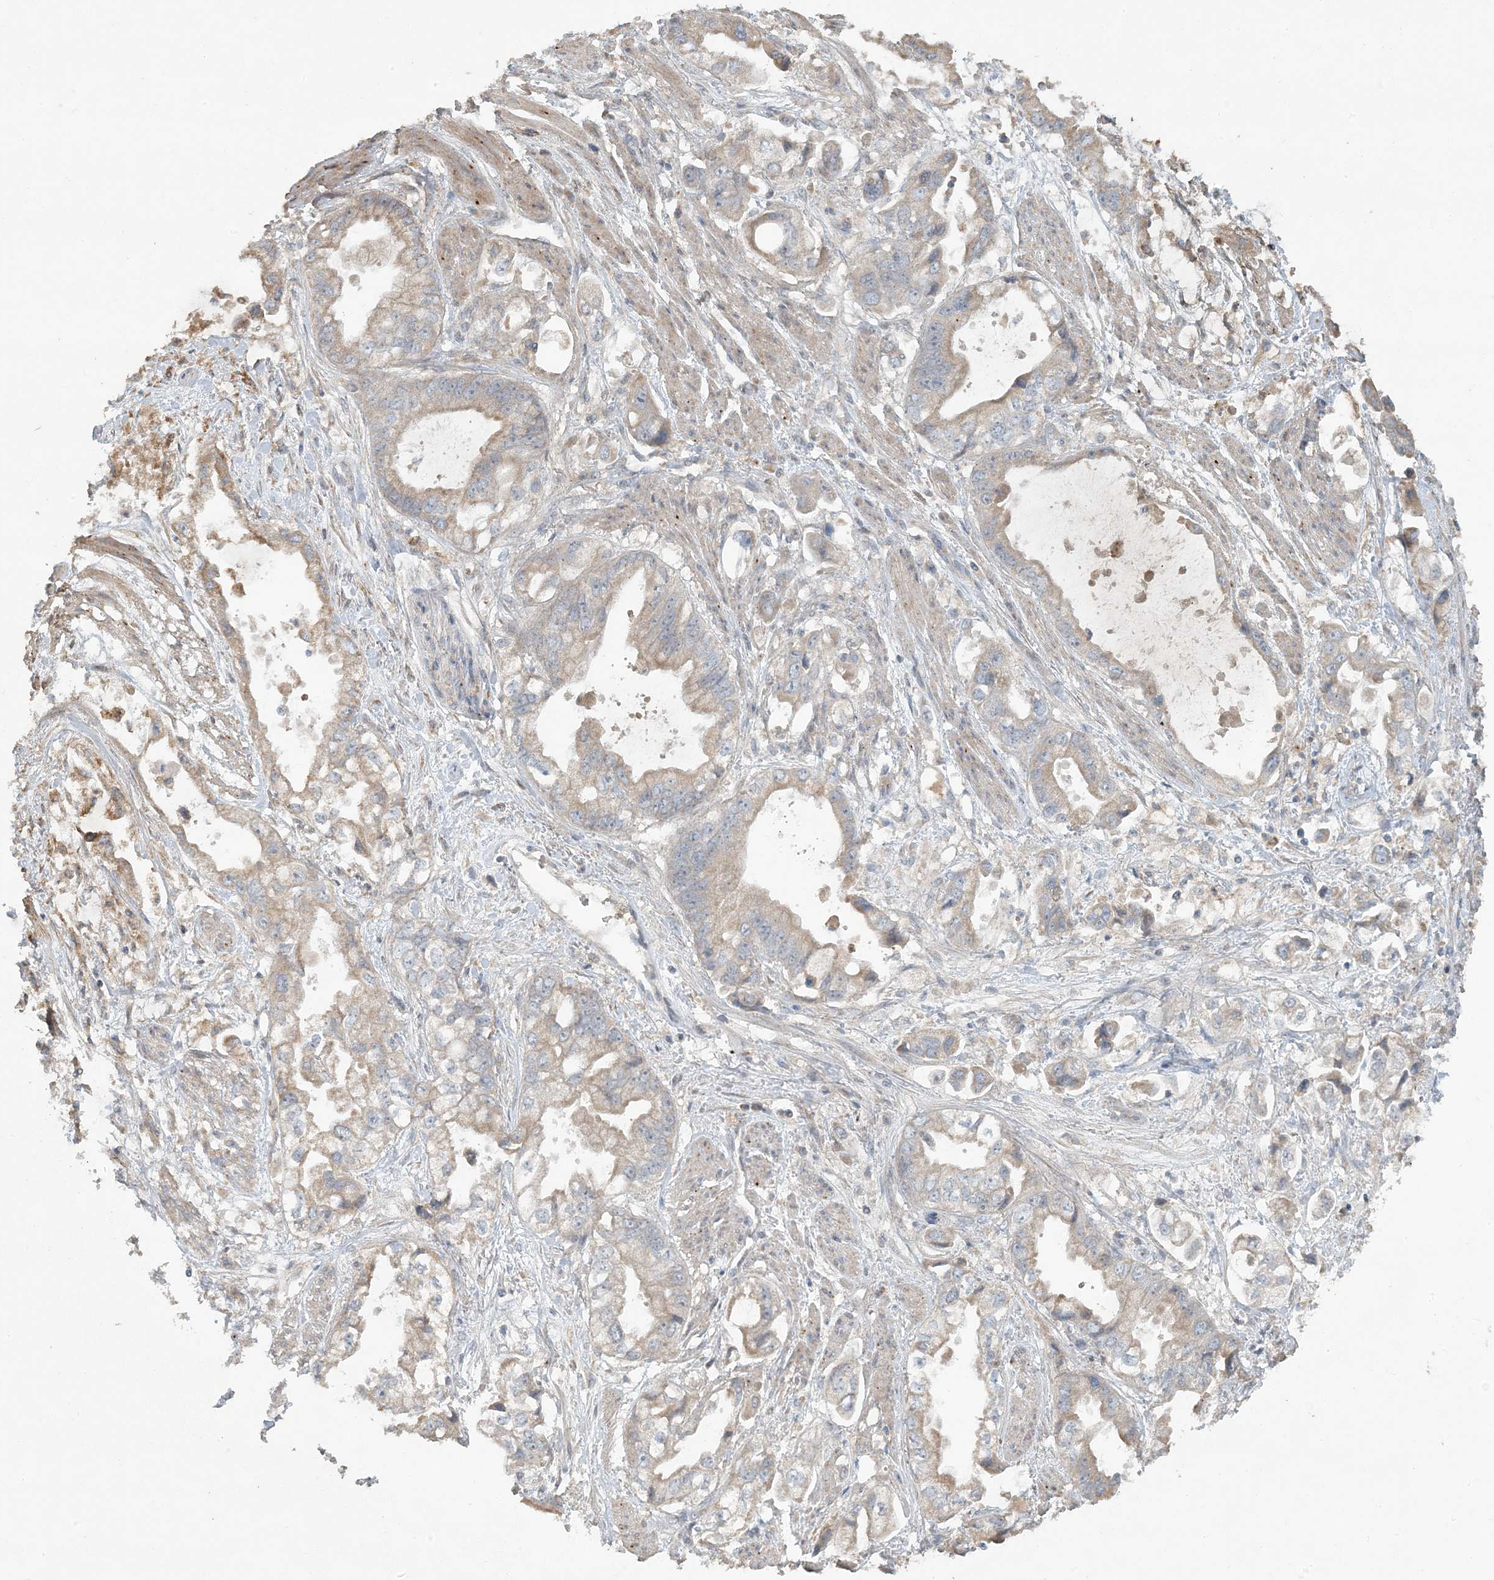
{"staining": {"intensity": "weak", "quantity": ">75%", "location": "cytoplasmic/membranous"}, "tissue": "stomach cancer", "cell_type": "Tumor cells", "image_type": "cancer", "snomed": [{"axis": "morphology", "description": "Adenocarcinoma, NOS"}, {"axis": "topography", "description": "Stomach"}], "caption": "Human stomach cancer stained for a protein (brown) exhibits weak cytoplasmic/membranous positive expression in approximately >75% of tumor cells.", "gene": "LTN1", "patient": {"sex": "male", "age": 62}}